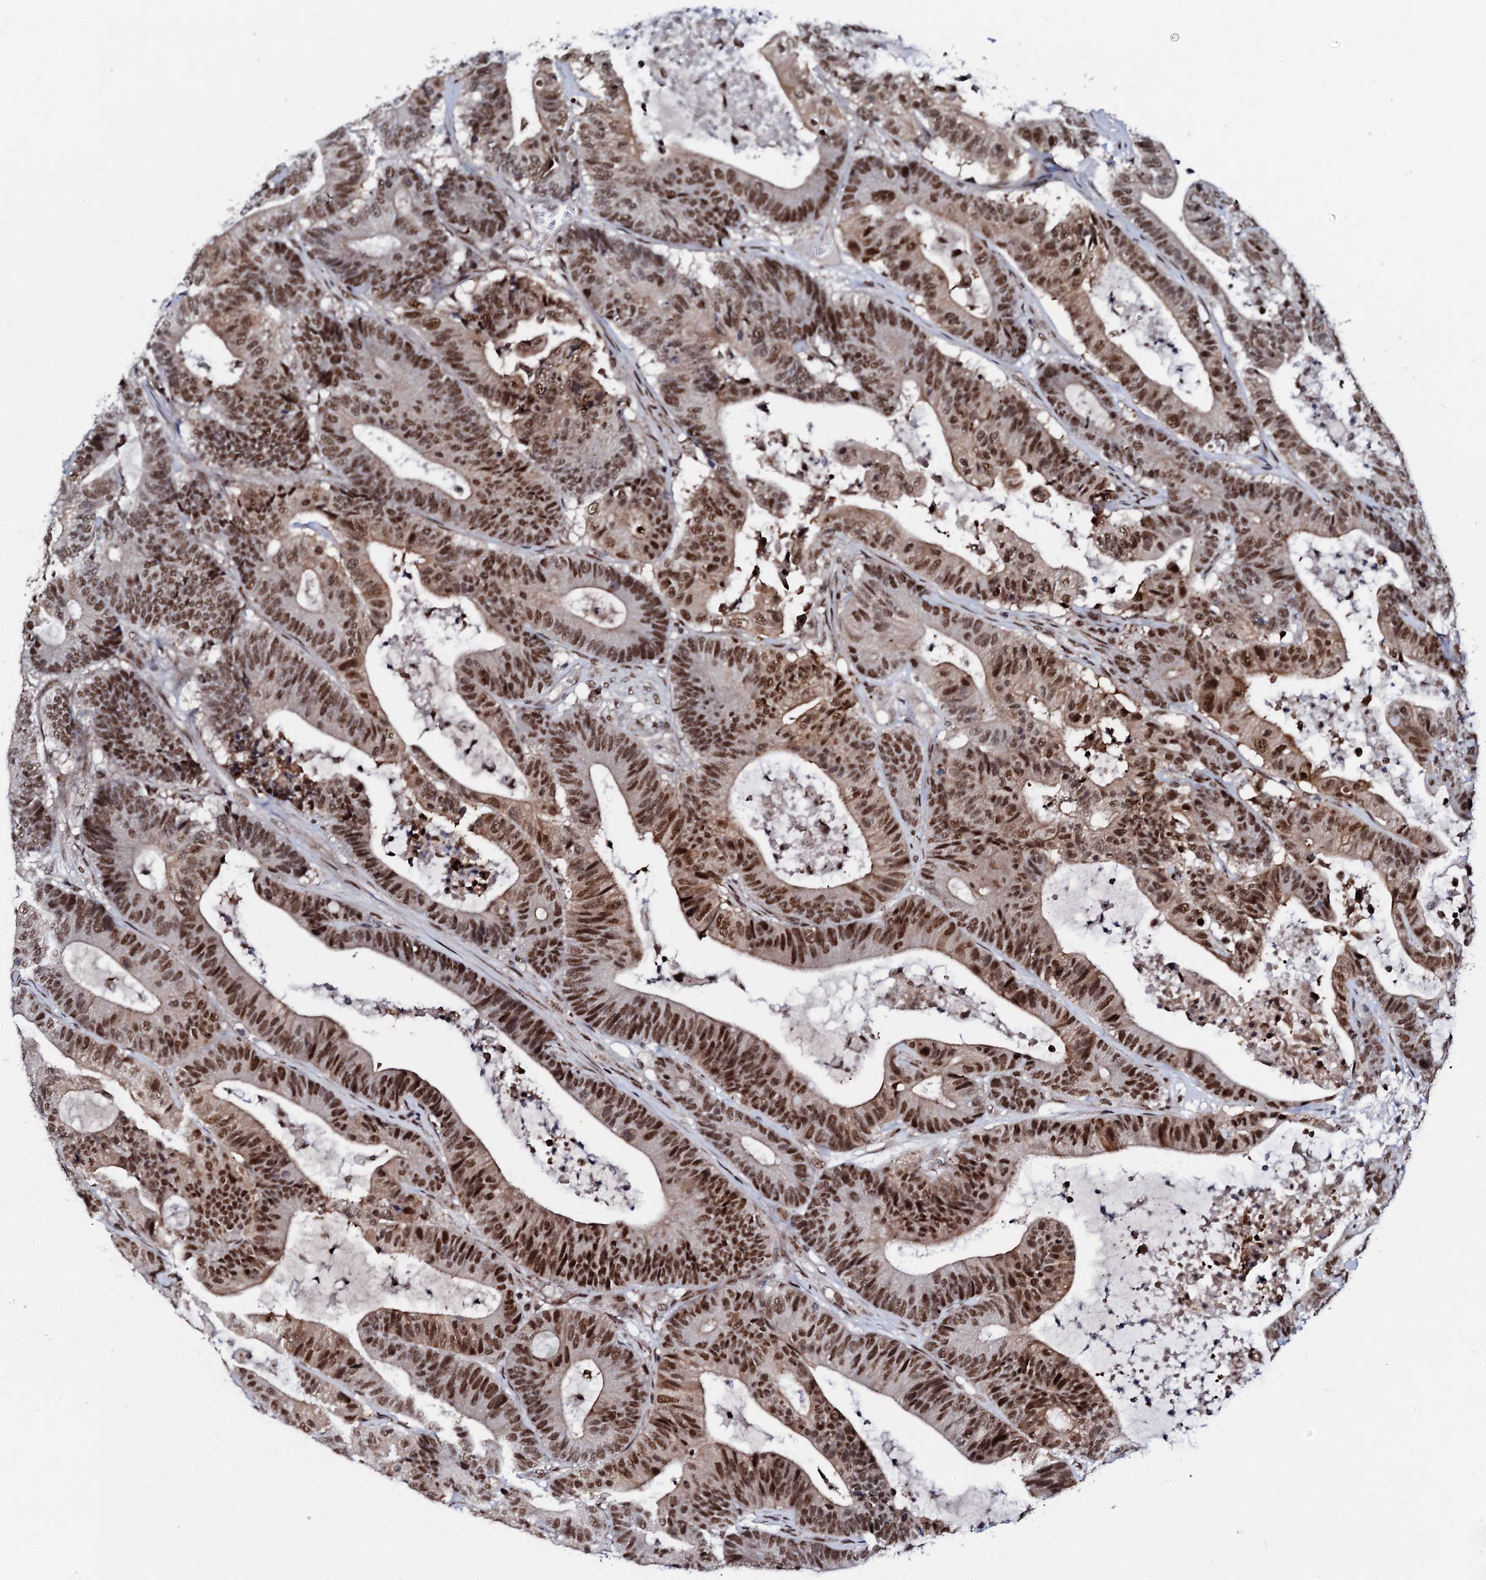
{"staining": {"intensity": "strong", "quantity": ">75%", "location": "nuclear"}, "tissue": "colorectal cancer", "cell_type": "Tumor cells", "image_type": "cancer", "snomed": [{"axis": "morphology", "description": "Adenocarcinoma, NOS"}, {"axis": "topography", "description": "Colon"}], "caption": "DAB (3,3'-diaminobenzidine) immunohistochemical staining of human colorectal cancer displays strong nuclear protein staining in about >75% of tumor cells.", "gene": "CSTF3", "patient": {"sex": "female", "age": 84}}